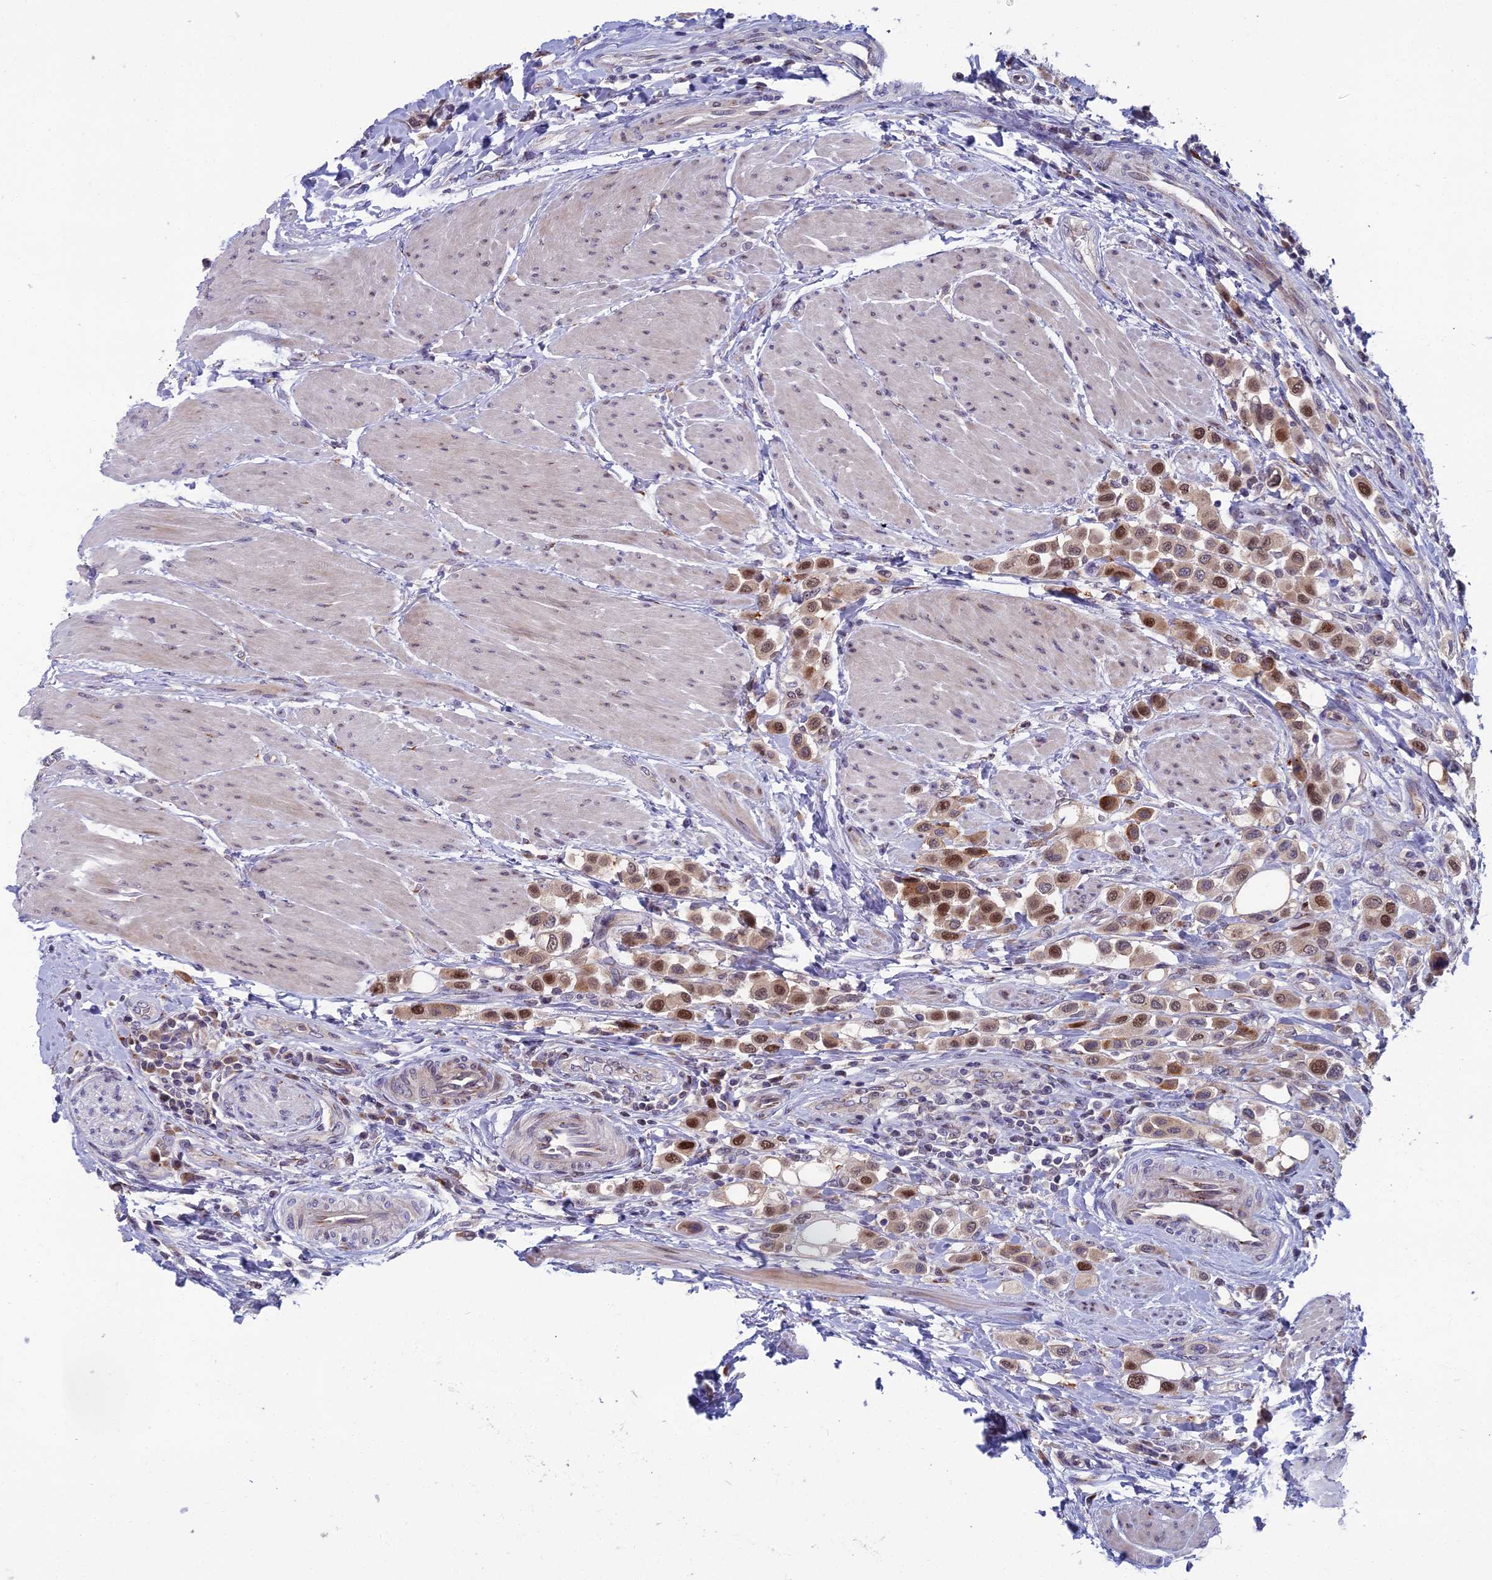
{"staining": {"intensity": "moderate", "quantity": ">75%", "location": "cytoplasmic/membranous,nuclear"}, "tissue": "urothelial cancer", "cell_type": "Tumor cells", "image_type": "cancer", "snomed": [{"axis": "morphology", "description": "Urothelial carcinoma, High grade"}, {"axis": "topography", "description": "Urinary bladder"}], "caption": "Human high-grade urothelial carcinoma stained with a brown dye reveals moderate cytoplasmic/membranous and nuclear positive positivity in about >75% of tumor cells.", "gene": "LIG1", "patient": {"sex": "male", "age": 50}}